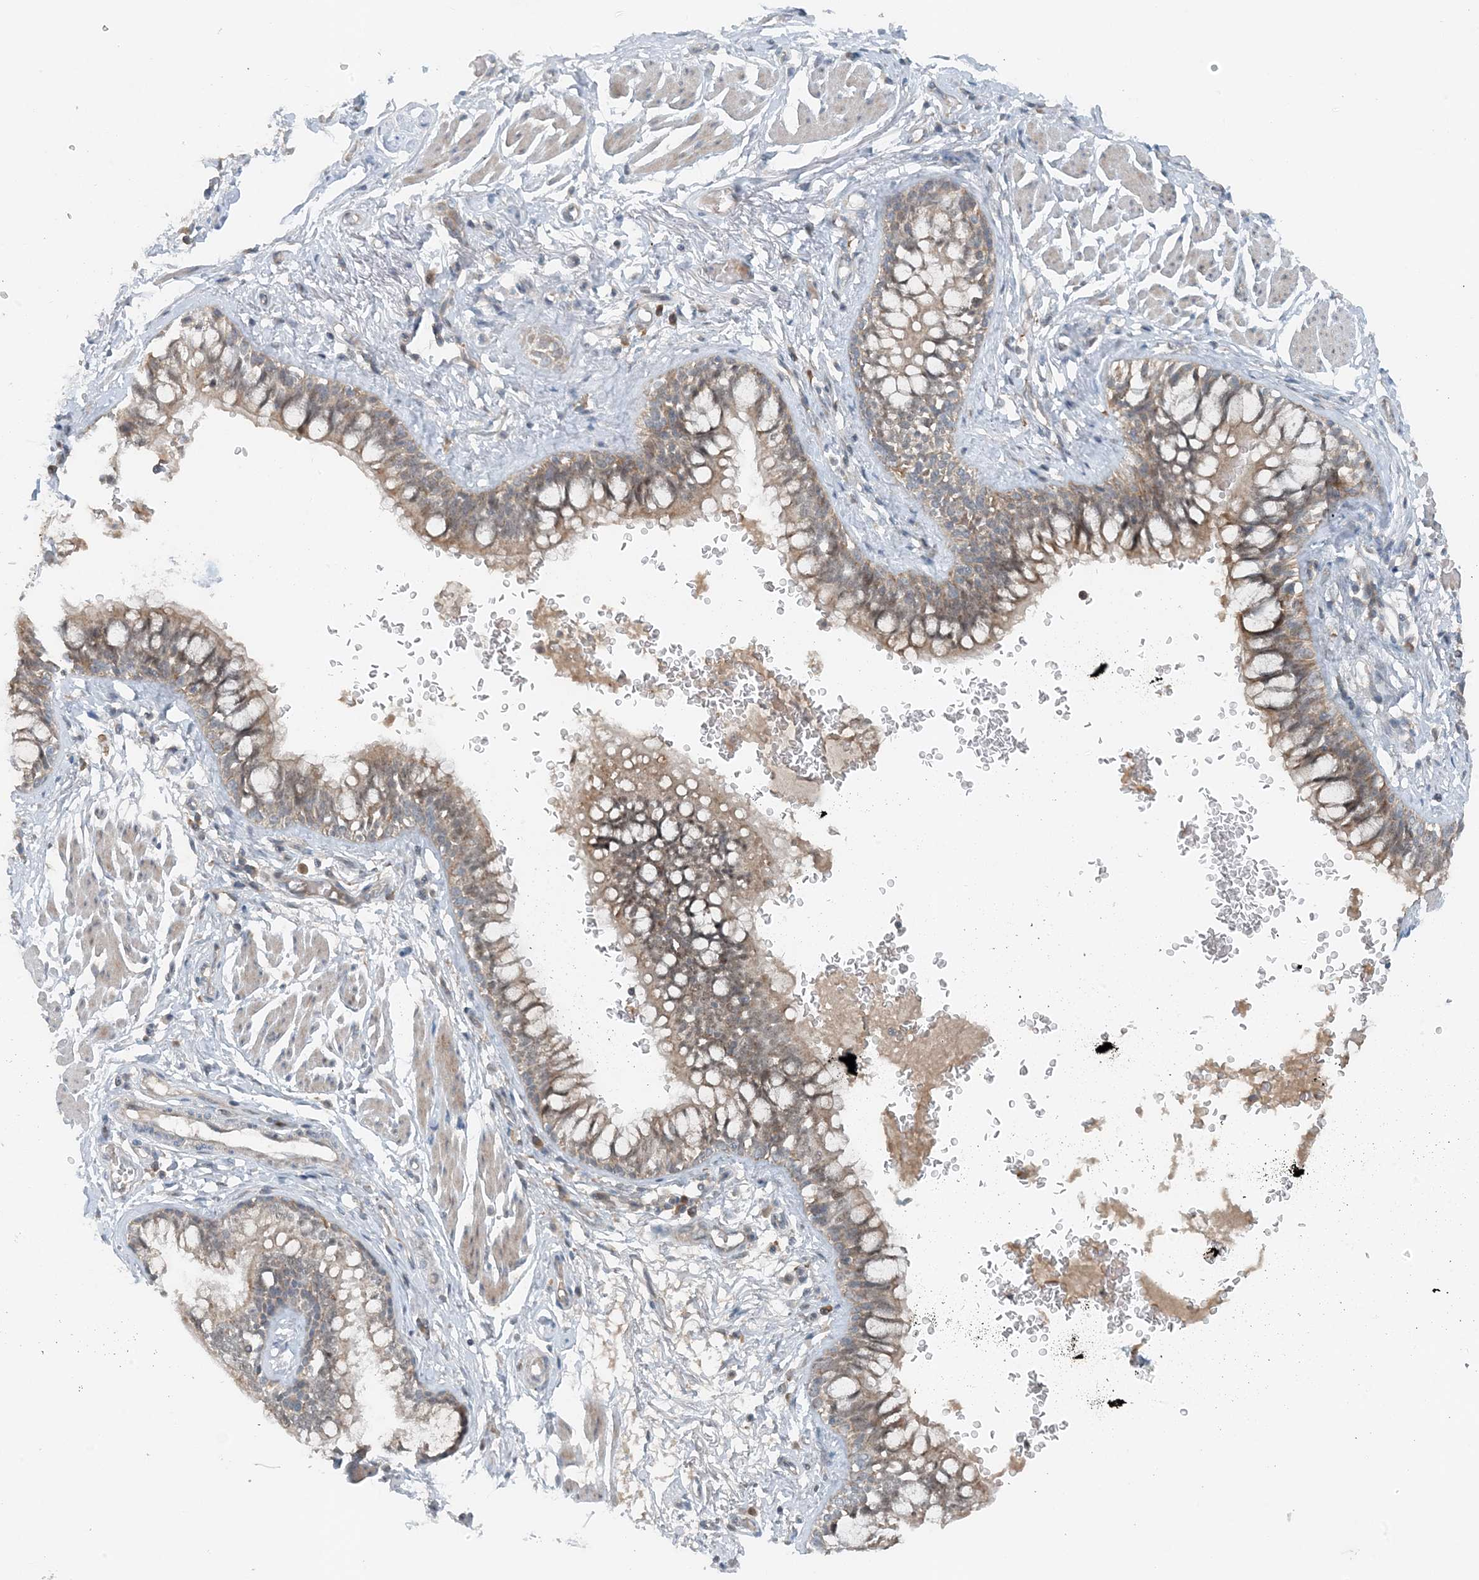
{"staining": {"intensity": "moderate", "quantity": ">75%", "location": "cytoplasmic/membranous"}, "tissue": "bronchus", "cell_type": "Respiratory epithelial cells", "image_type": "normal", "snomed": [{"axis": "morphology", "description": "Normal tissue, NOS"}, {"axis": "topography", "description": "Cartilage tissue"}, {"axis": "topography", "description": "Bronchus"}], "caption": "Unremarkable bronchus reveals moderate cytoplasmic/membranous expression in about >75% of respiratory epithelial cells.", "gene": "MITD1", "patient": {"sex": "female", "age": 36}}